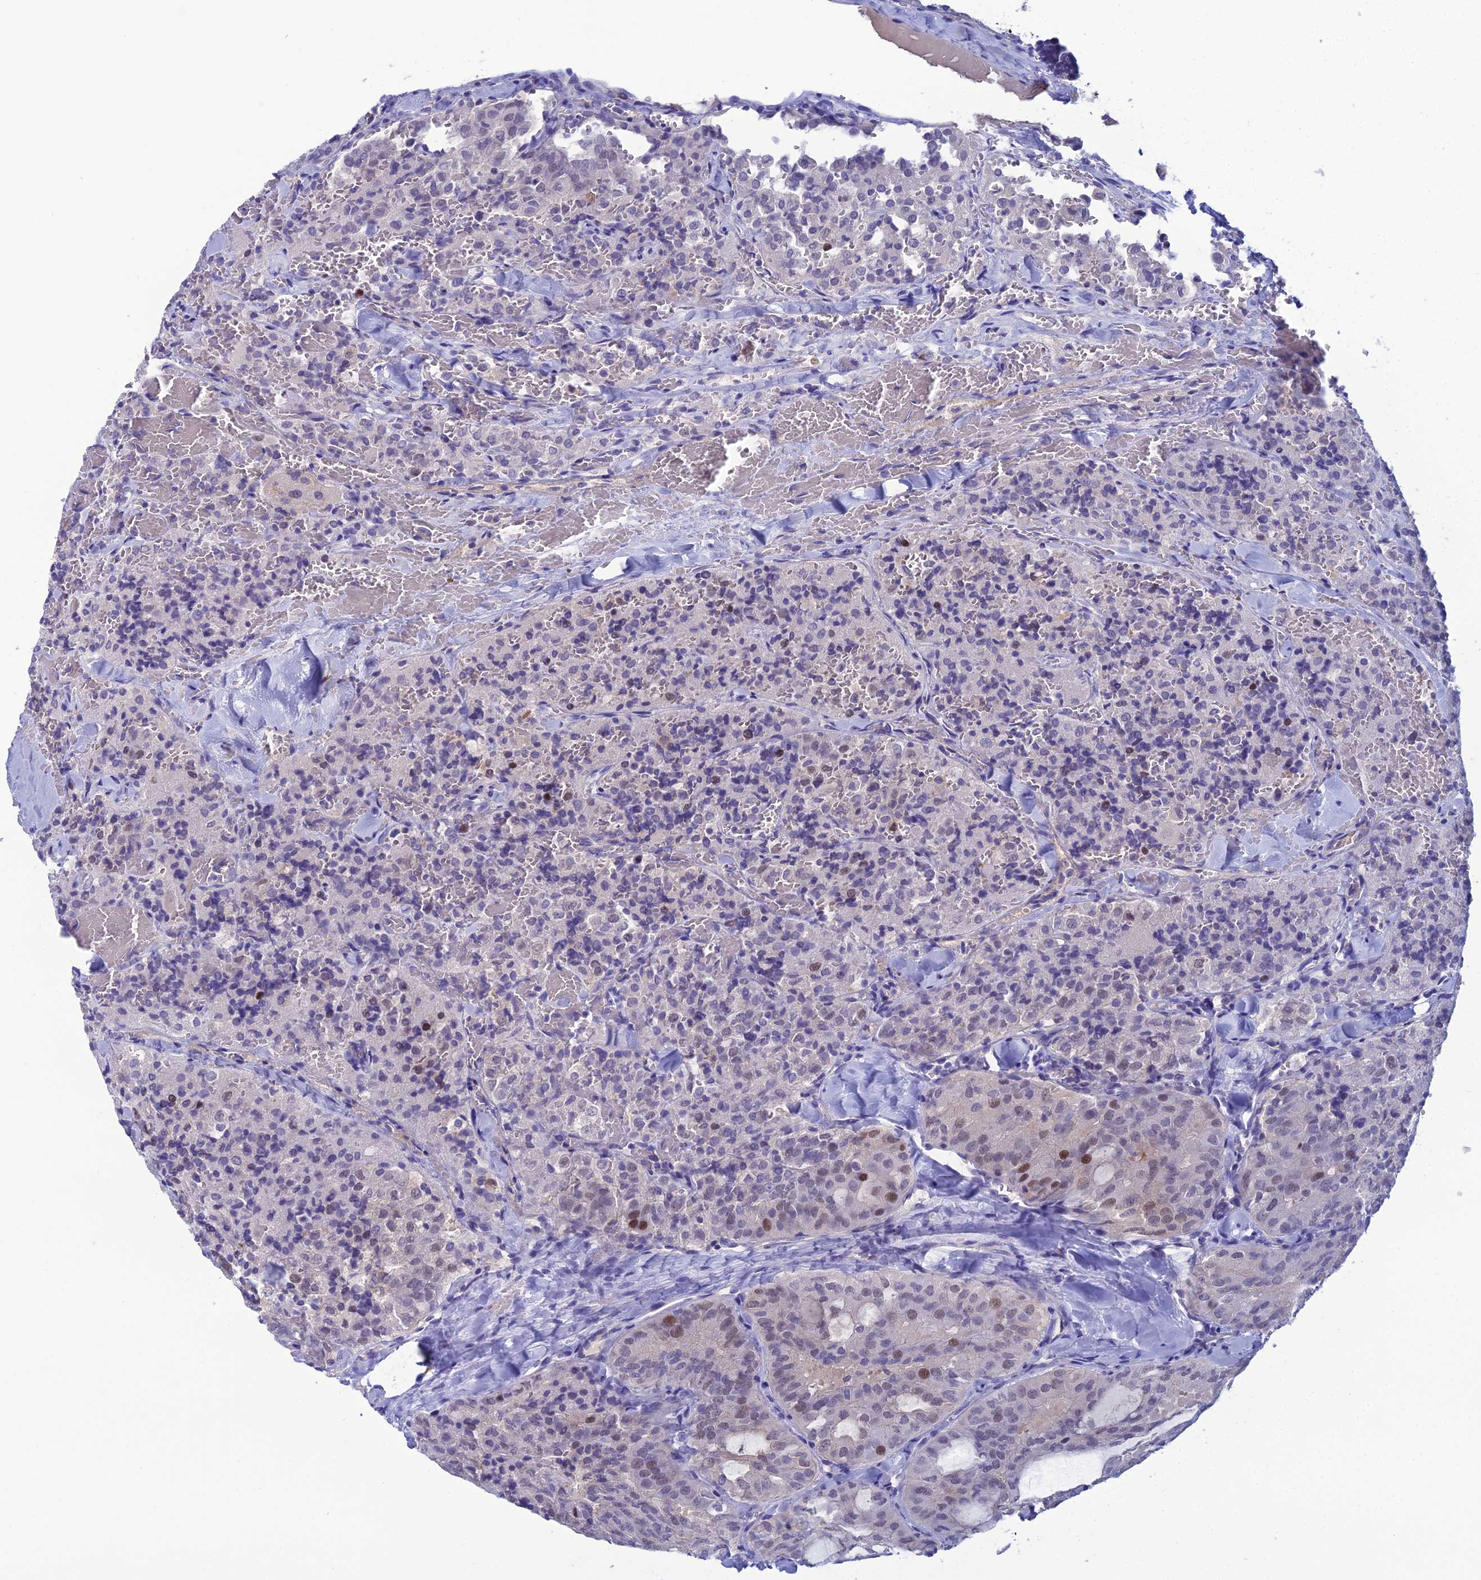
{"staining": {"intensity": "moderate", "quantity": "<25%", "location": "nuclear"}, "tissue": "thyroid cancer", "cell_type": "Tumor cells", "image_type": "cancer", "snomed": [{"axis": "morphology", "description": "Follicular adenoma carcinoma, NOS"}, {"axis": "topography", "description": "Thyroid gland"}], "caption": "A high-resolution image shows IHC staining of follicular adenoma carcinoma (thyroid), which shows moderate nuclear positivity in approximately <25% of tumor cells.", "gene": "CRB2", "patient": {"sex": "male", "age": 75}}